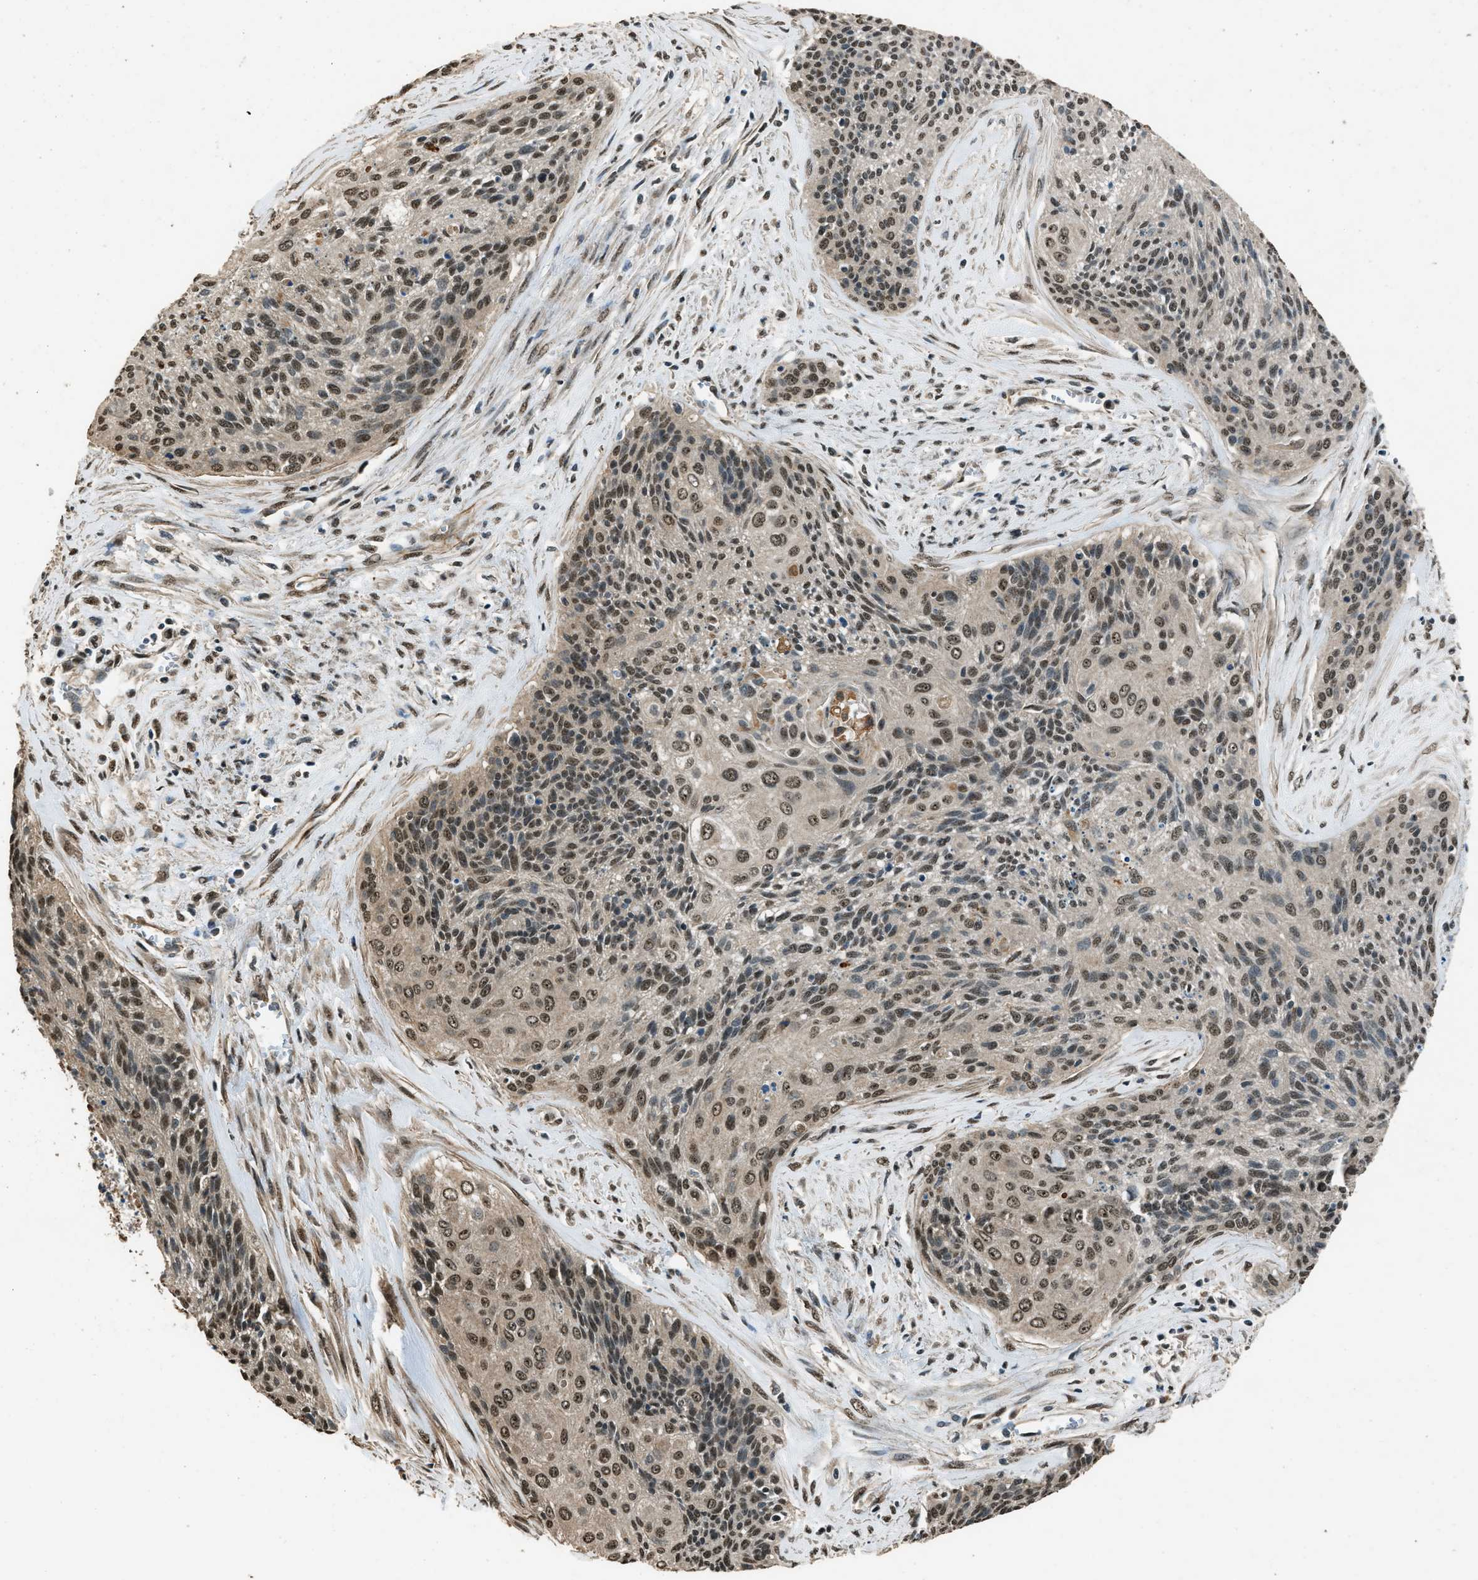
{"staining": {"intensity": "moderate", "quantity": ">75%", "location": "nuclear"}, "tissue": "cervical cancer", "cell_type": "Tumor cells", "image_type": "cancer", "snomed": [{"axis": "morphology", "description": "Squamous cell carcinoma, NOS"}, {"axis": "topography", "description": "Cervix"}], "caption": "Cervical cancer (squamous cell carcinoma) was stained to show a protein in brown. There is medium levels of moderate nuclear staining in about >75% of tumor cells.", "gene": "SERTAD2", "patient": {"sex": "female", "age": 55}}